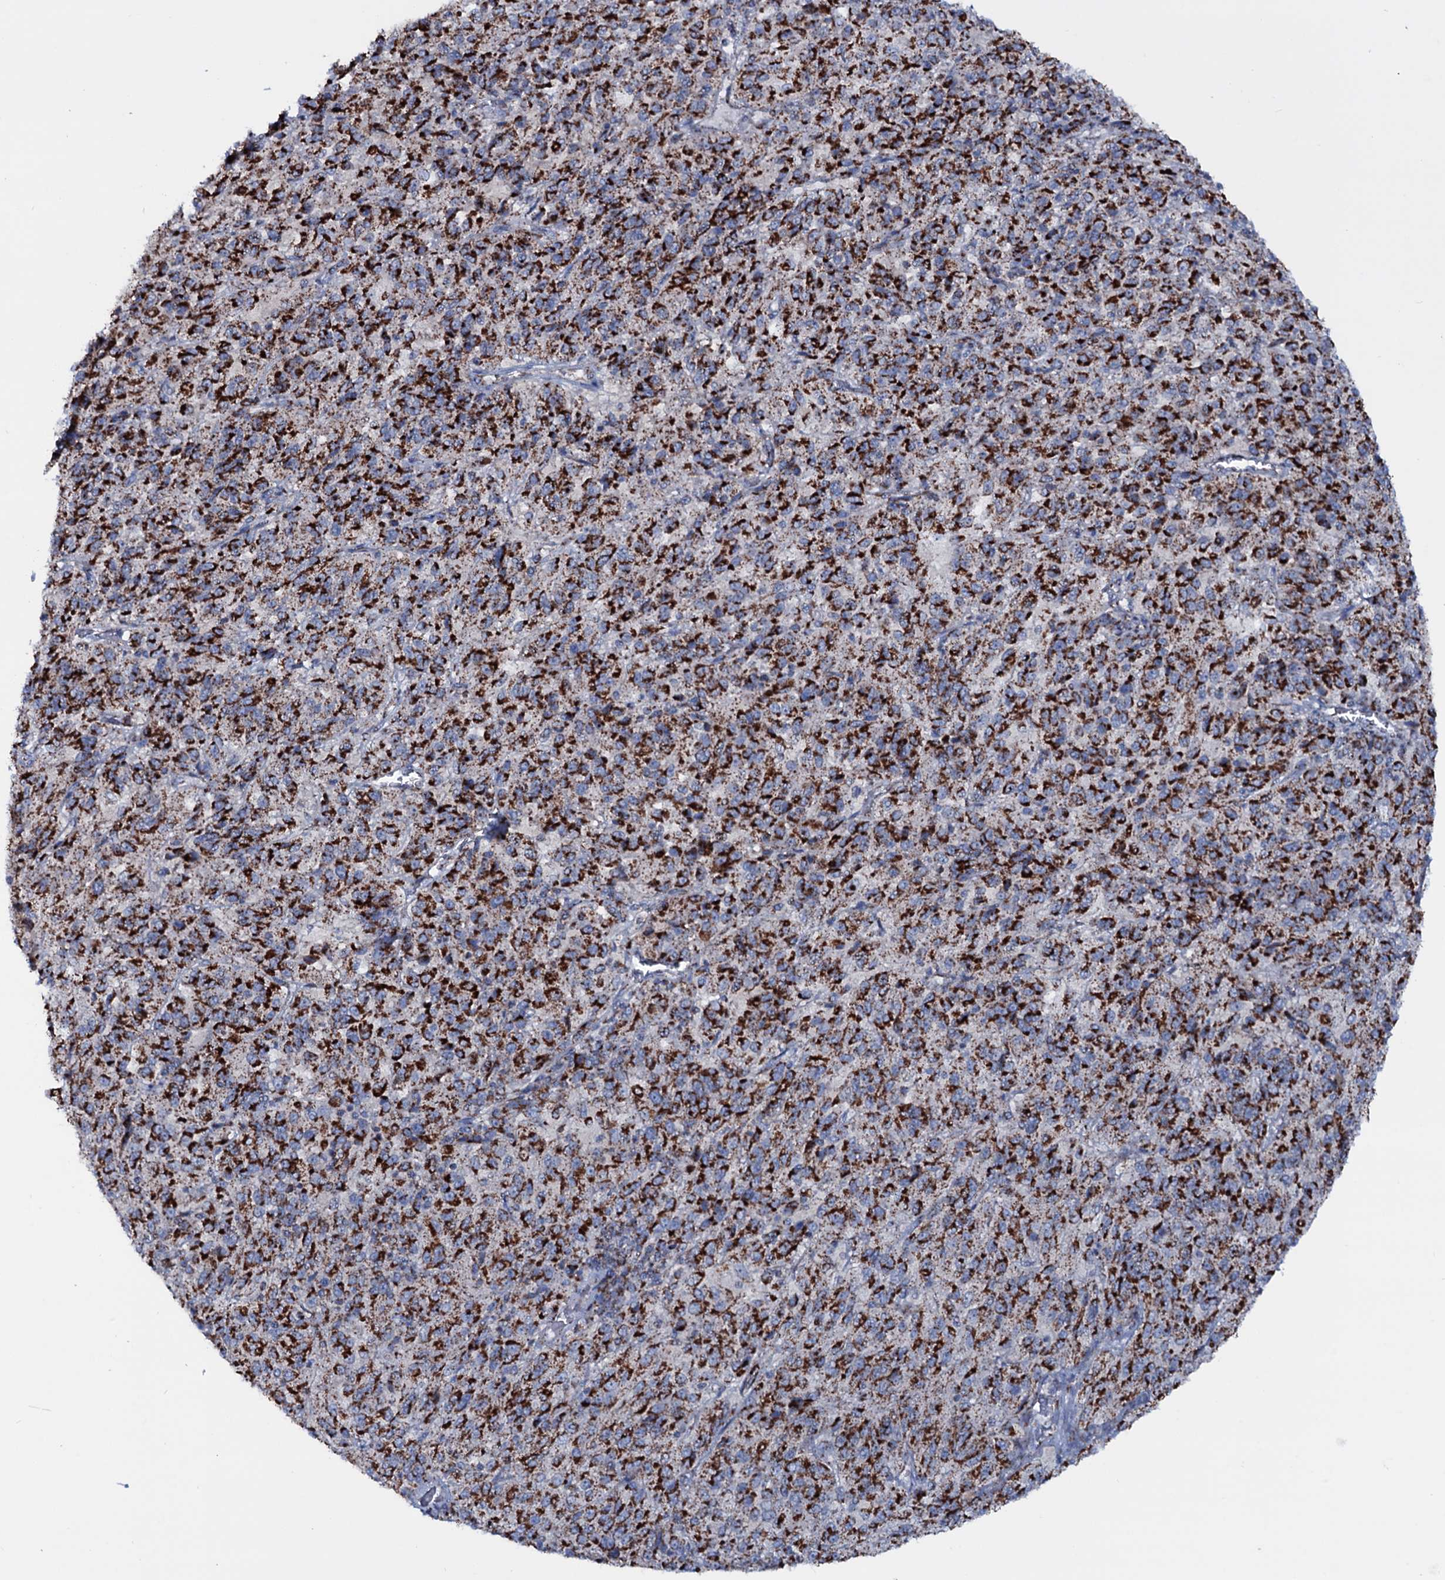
{"staining": {"intensity": "strong", "quantity": ">75%", "location": "cytoplasmic/membranous"}, "tissue": "melanoma", "cell_type": "Tumor cells", "image_type": "cancer", "snomed": [{"axis": "morphology", "description": "Malignant melanoma, Metastatic site"}, {"axis": "topography", "description": "Lung"}], "caption": "Immunohistochemical staining of melanoma displays strong cytoplasmic/membranous protein expression in about >75% of tumor cells.", "gene": "MRPS35", "patient": {"sex": "male", "age": 64}}